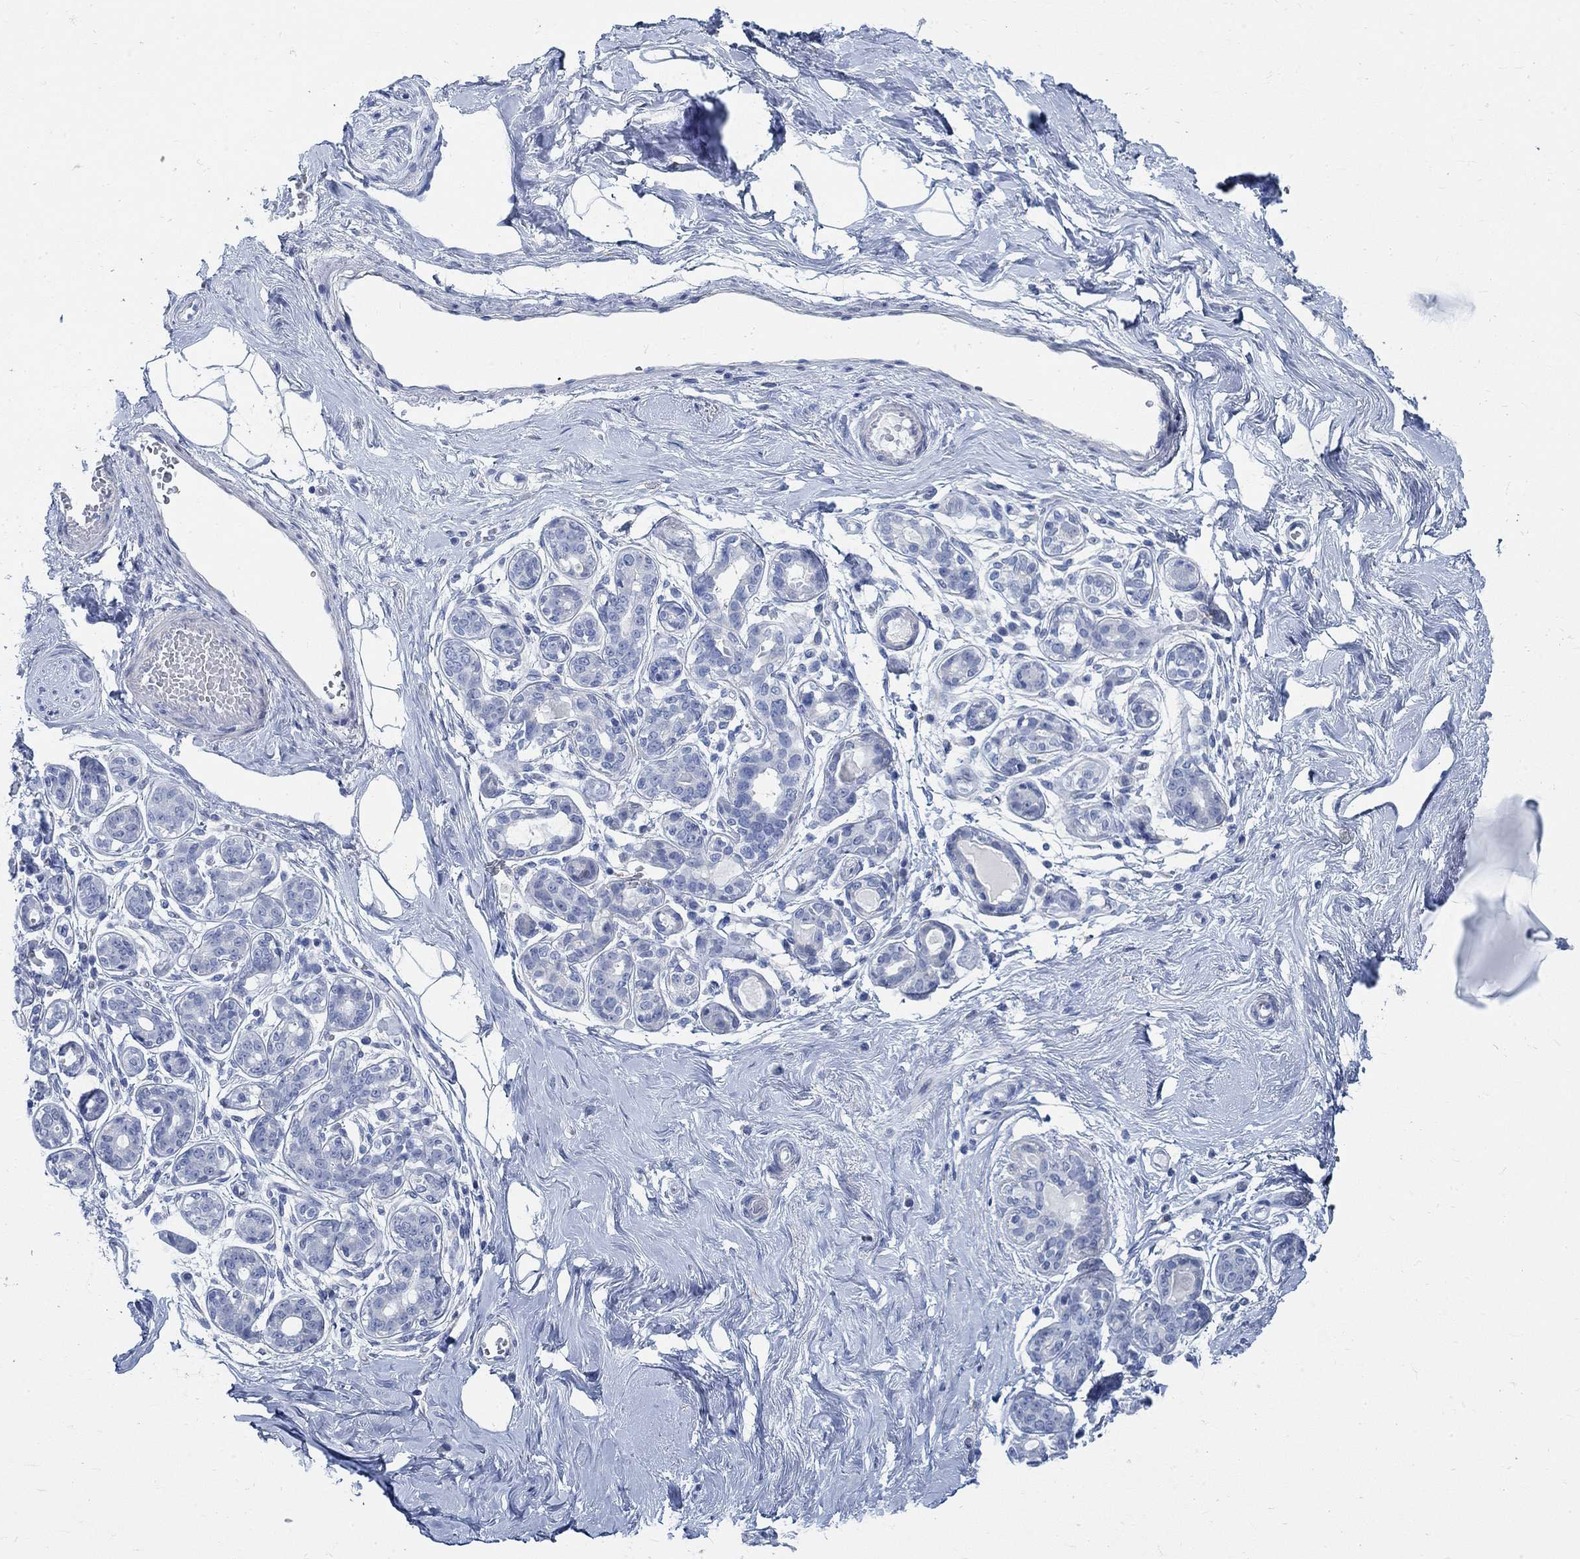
{"staining": {"intensity": "negative", "quantity": "none", "location": "none"}, "tissue": "breast", "cell_type": "Adipocytes", "image_type": "normal", "snomed": [{"axis": "morphology", "description": "Normal tissue, NOS"}, {"axis": "topography", "description": "Skin"}, {"axis": "topography", "description": "Breast"}], "caption": "This is an immunohistochemistry image of benign breast. There is no staining in adipocytes.", "gene": "RBM20", "patient": {"sex": "female", "age": 43}}